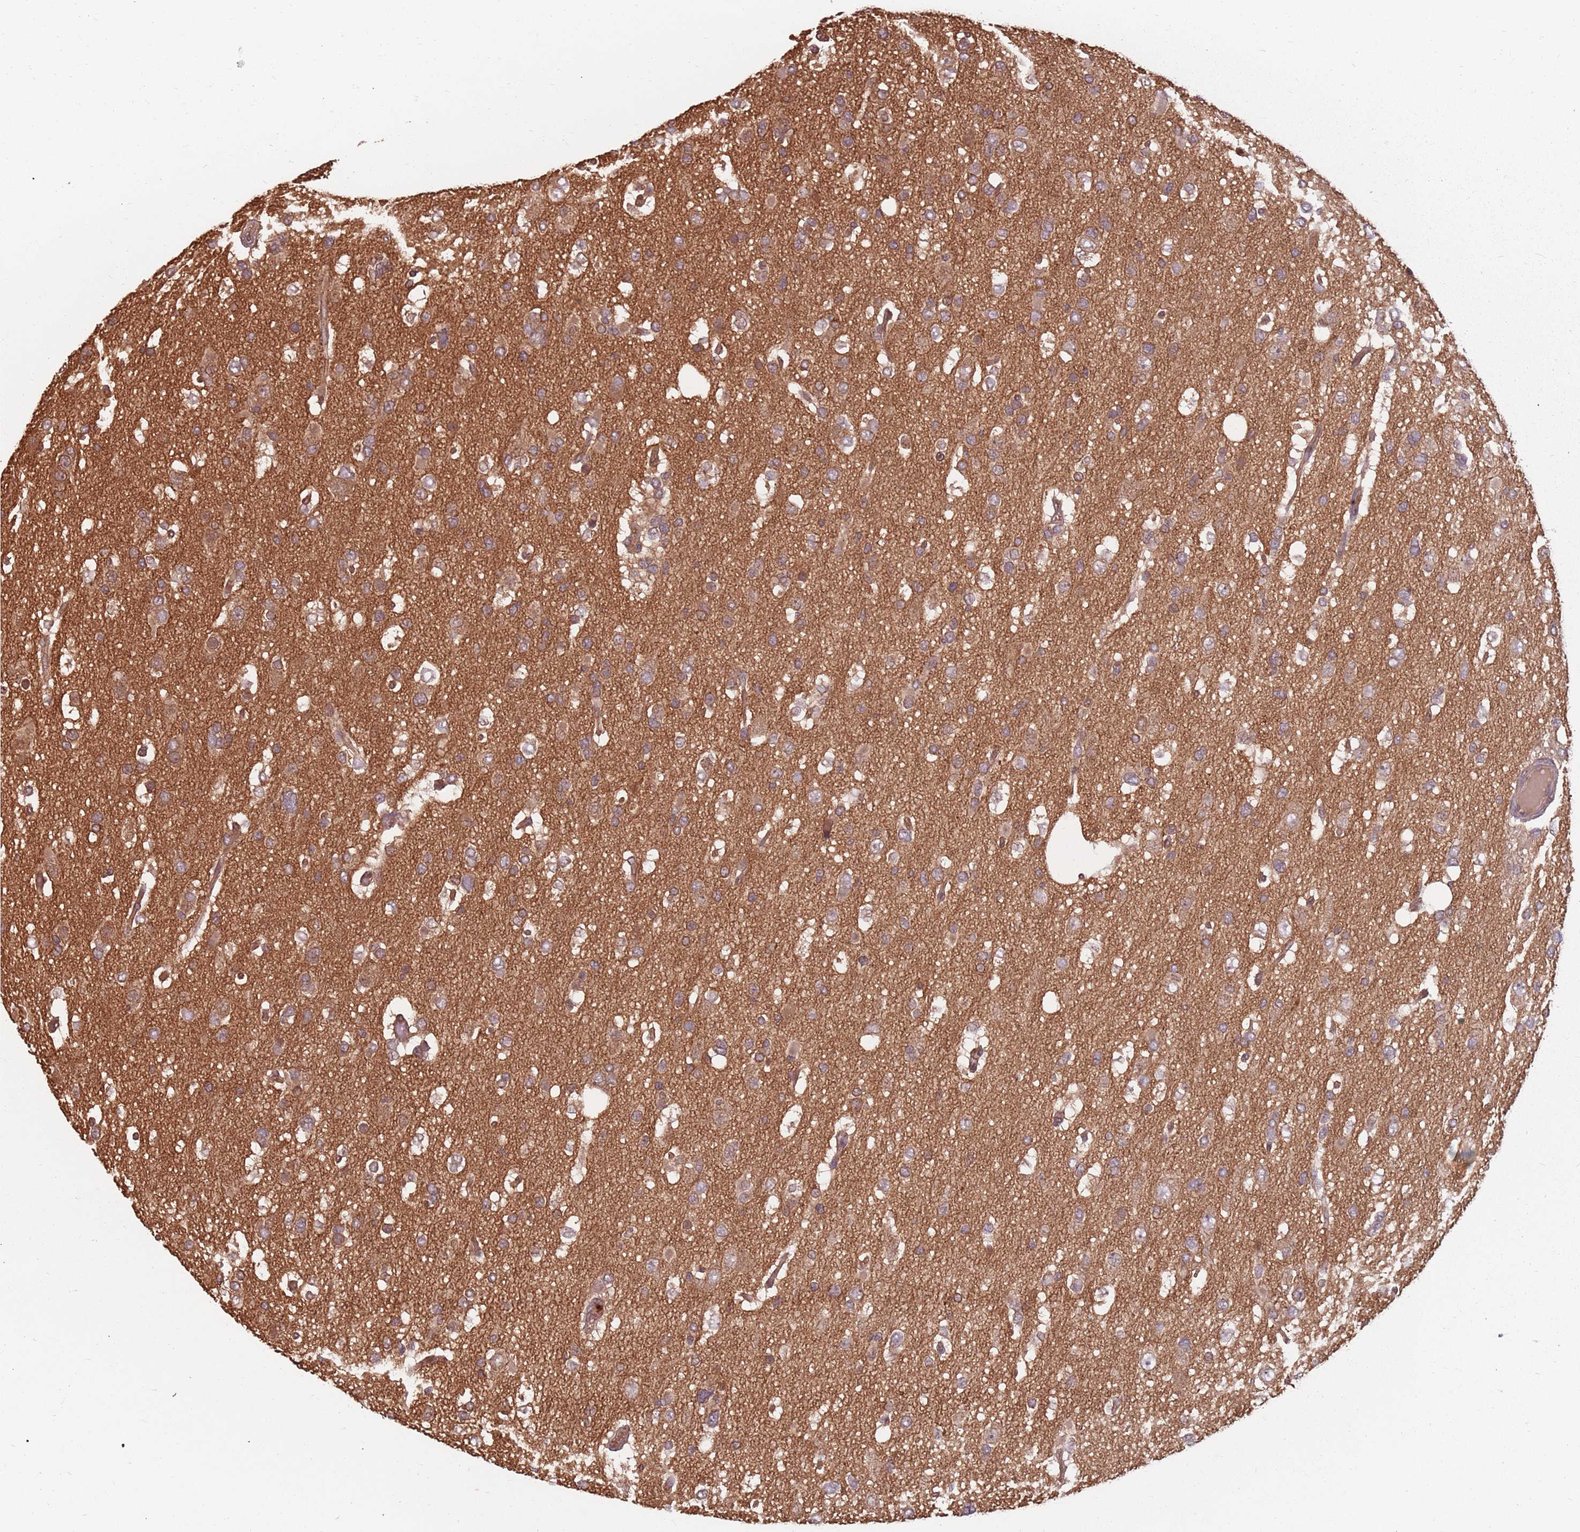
{"staining": {"intensity": "moderate", "quantity": ">75%", "location": "cytoplasmic/membranous"}, "tissue": "glioma", "cell_type": "Tumor cells", "image_type": "cancer", "snomed": [{"axis": "morphology", "description": "Glioma, malignant, High grade"}, {"axis": "topography", "description": "Brain"}], "caption": "Glioma tissue shows moderate cytoplasmic/membranous expression in approximately >75% of tumor cells, visualized by immunohistochemistry.", "gene": "C3orf14", "patient": {"sex": "male", "age": 53}}